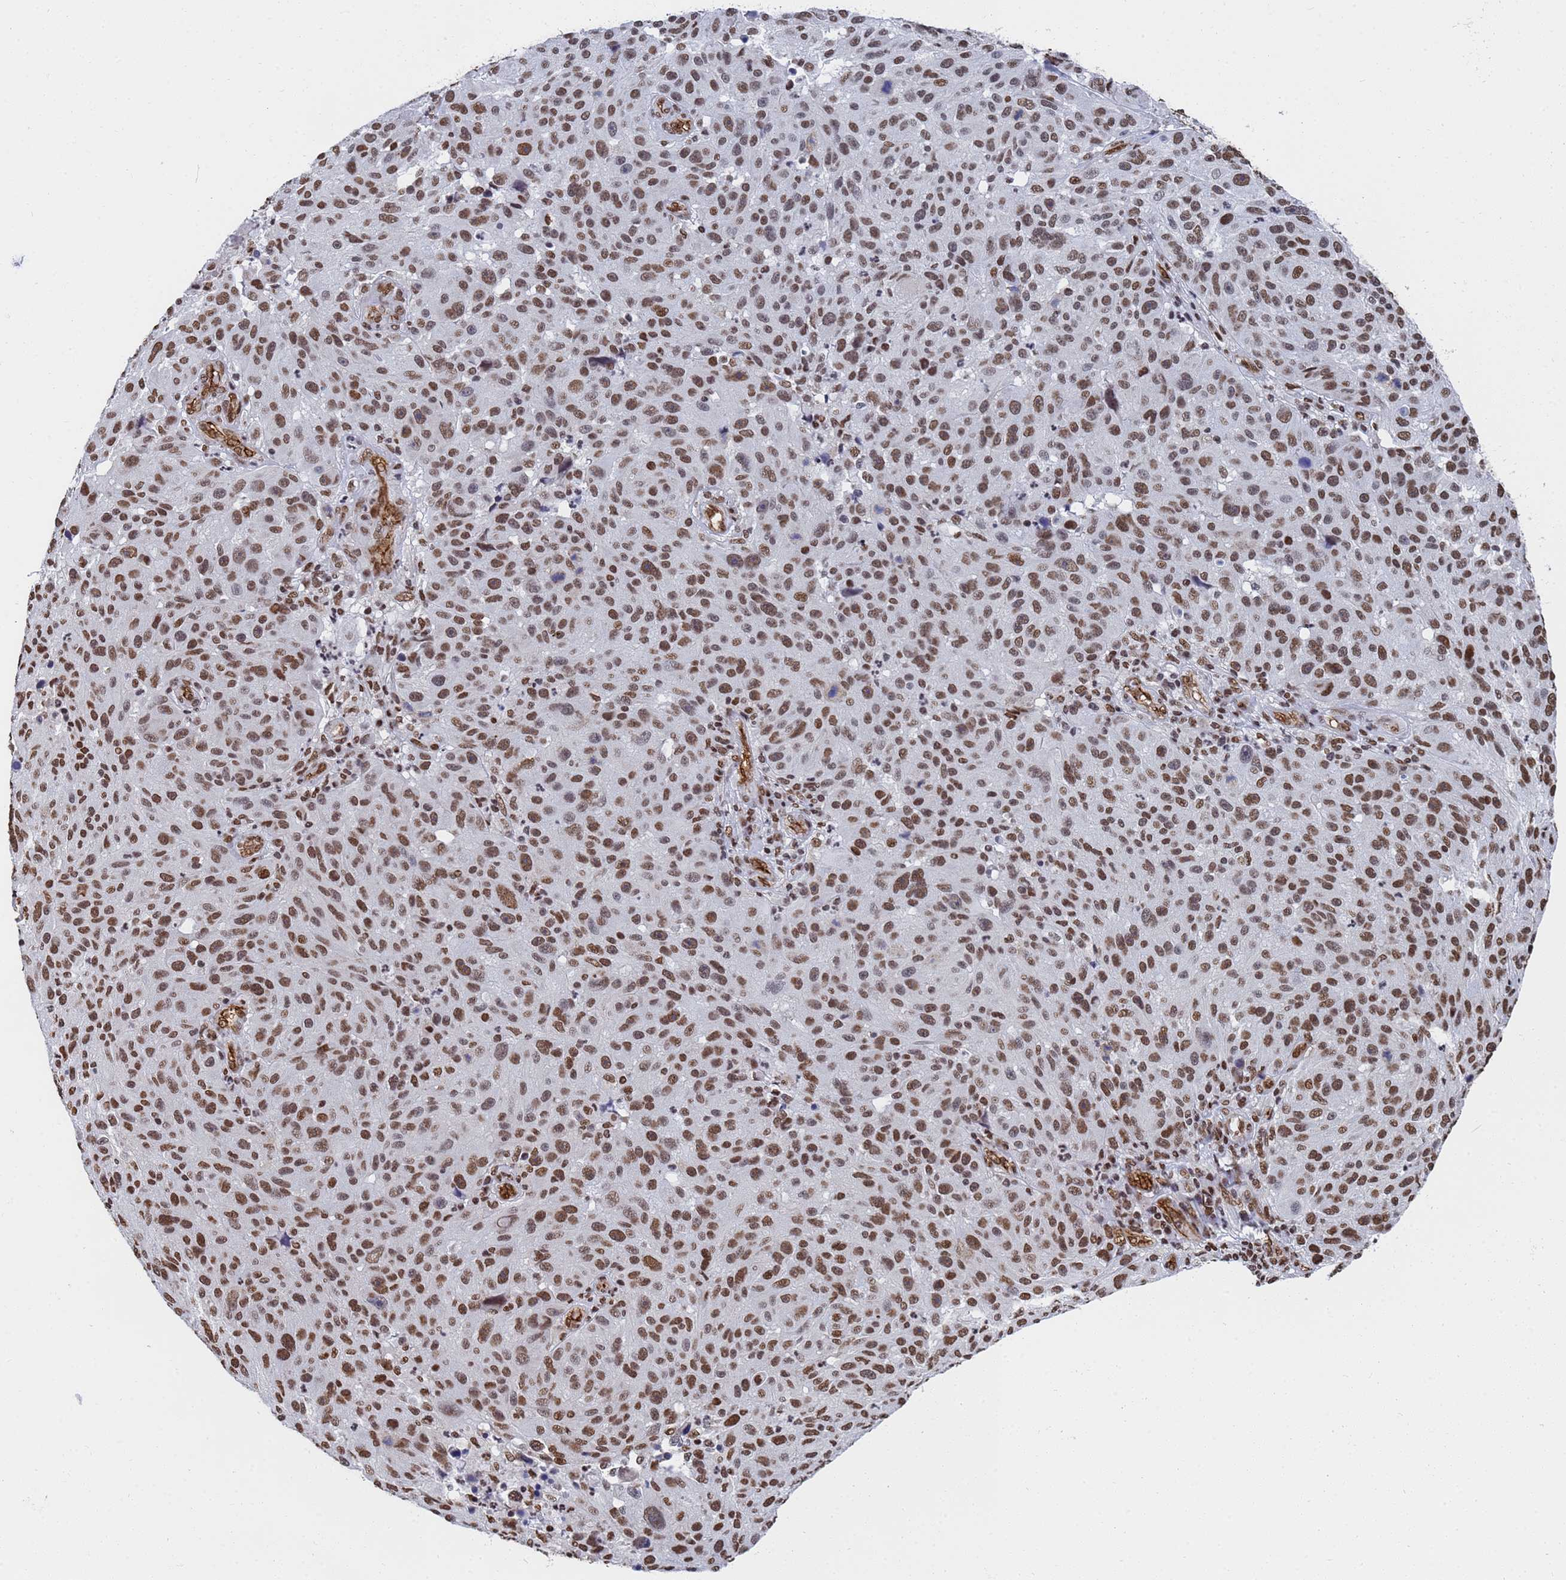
{"staining": {"intensity": "strong", "quantity": ">75%", "location": "nuclear"}, "tissue": "melanoma", "cell_type": "Tumor cells", "image_type": "cancer", "snomed": [{"axis": "morphology", "description": "Malignant melanoma, NOS"}, {"axis": "topography", "description": "Skin"}], "caption": "This is a photomicrograph of immunohistochemistry (IHC) staining of melanoma, which shows strong expression in the nuclear of tumor cells.", "gene": "RAVER2", "patient": {"sex": "male", "age": 53}}